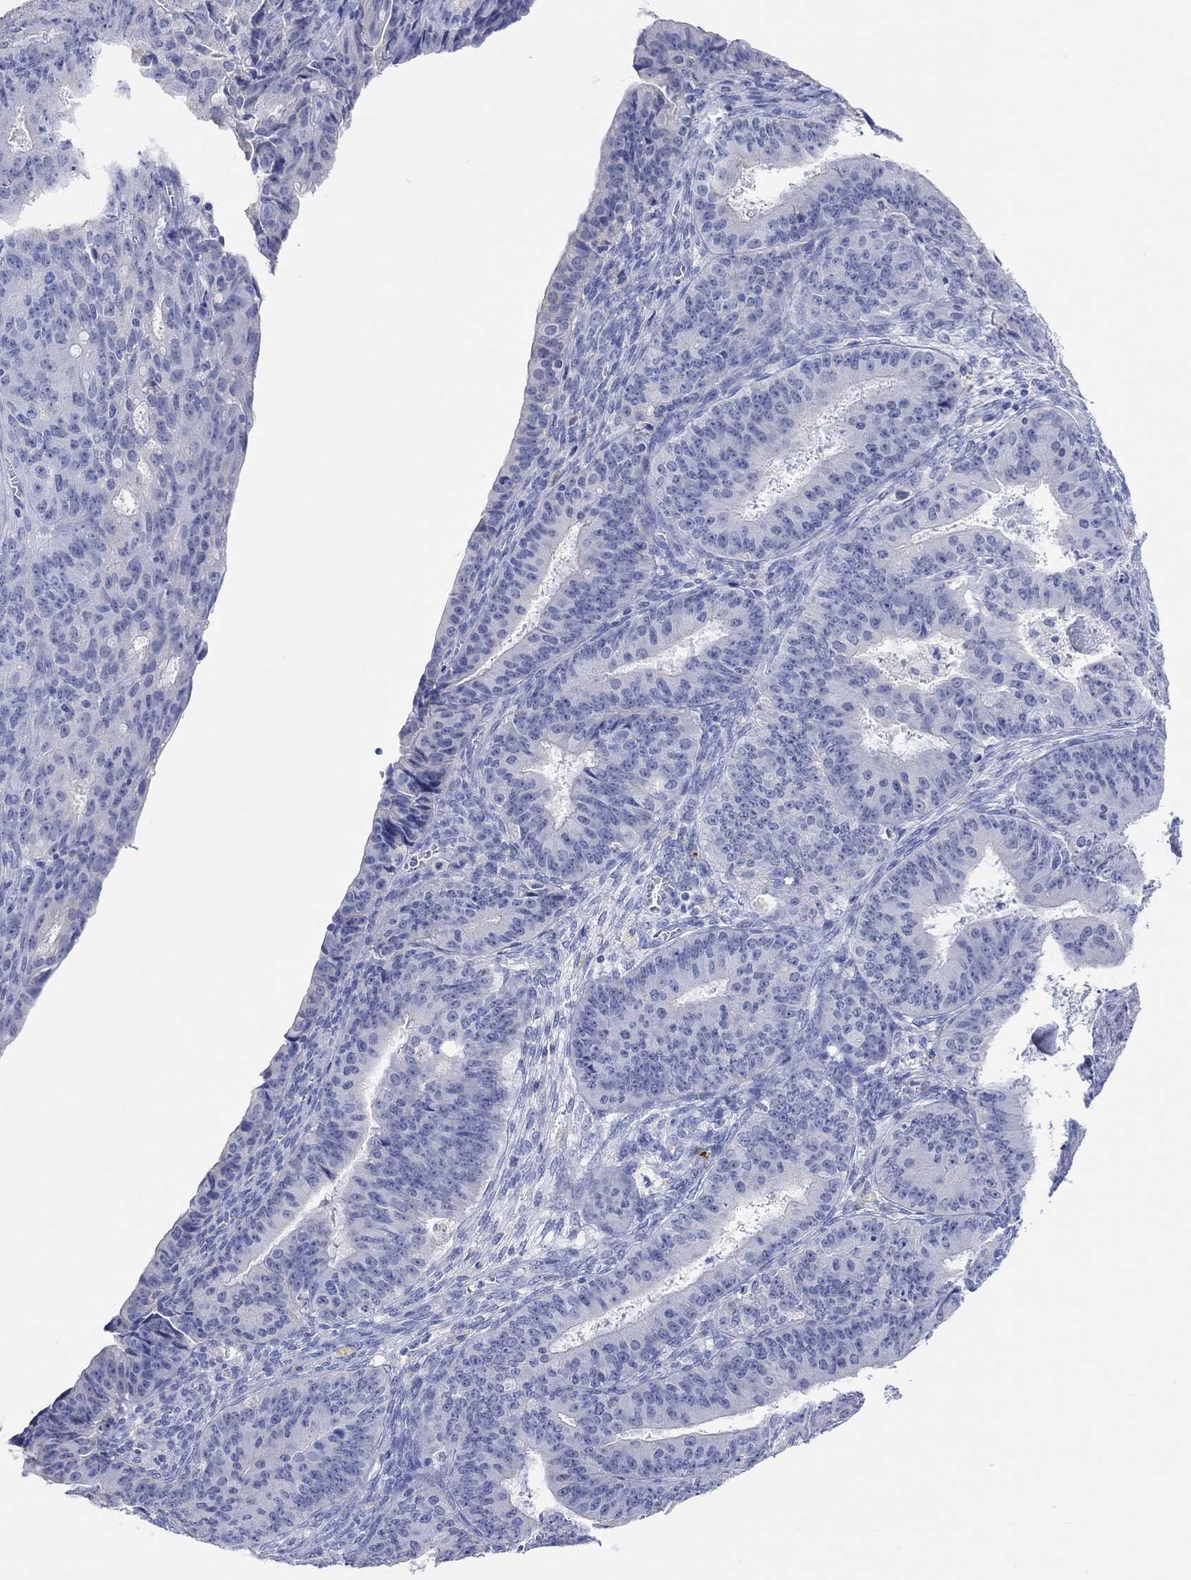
{"staining": {"intensity": "negative", "quantity": "none", "location": "none"}, "tissue": "ovarian cancer", "cell_type": "Tumor cells", "image_type": "cancer", "snomed": [{"axis": "morphology", "description": "Carcinoma, endometroid"}, {"axis": "topography", "description": "Ovary"}], "caption": "This is an immunohistochemistry image of endometroid carcinoma (ovarian). There is no positivity in tumor cells.", "gene": "TYR", "patient": {"sex": "female", "age": 42}}